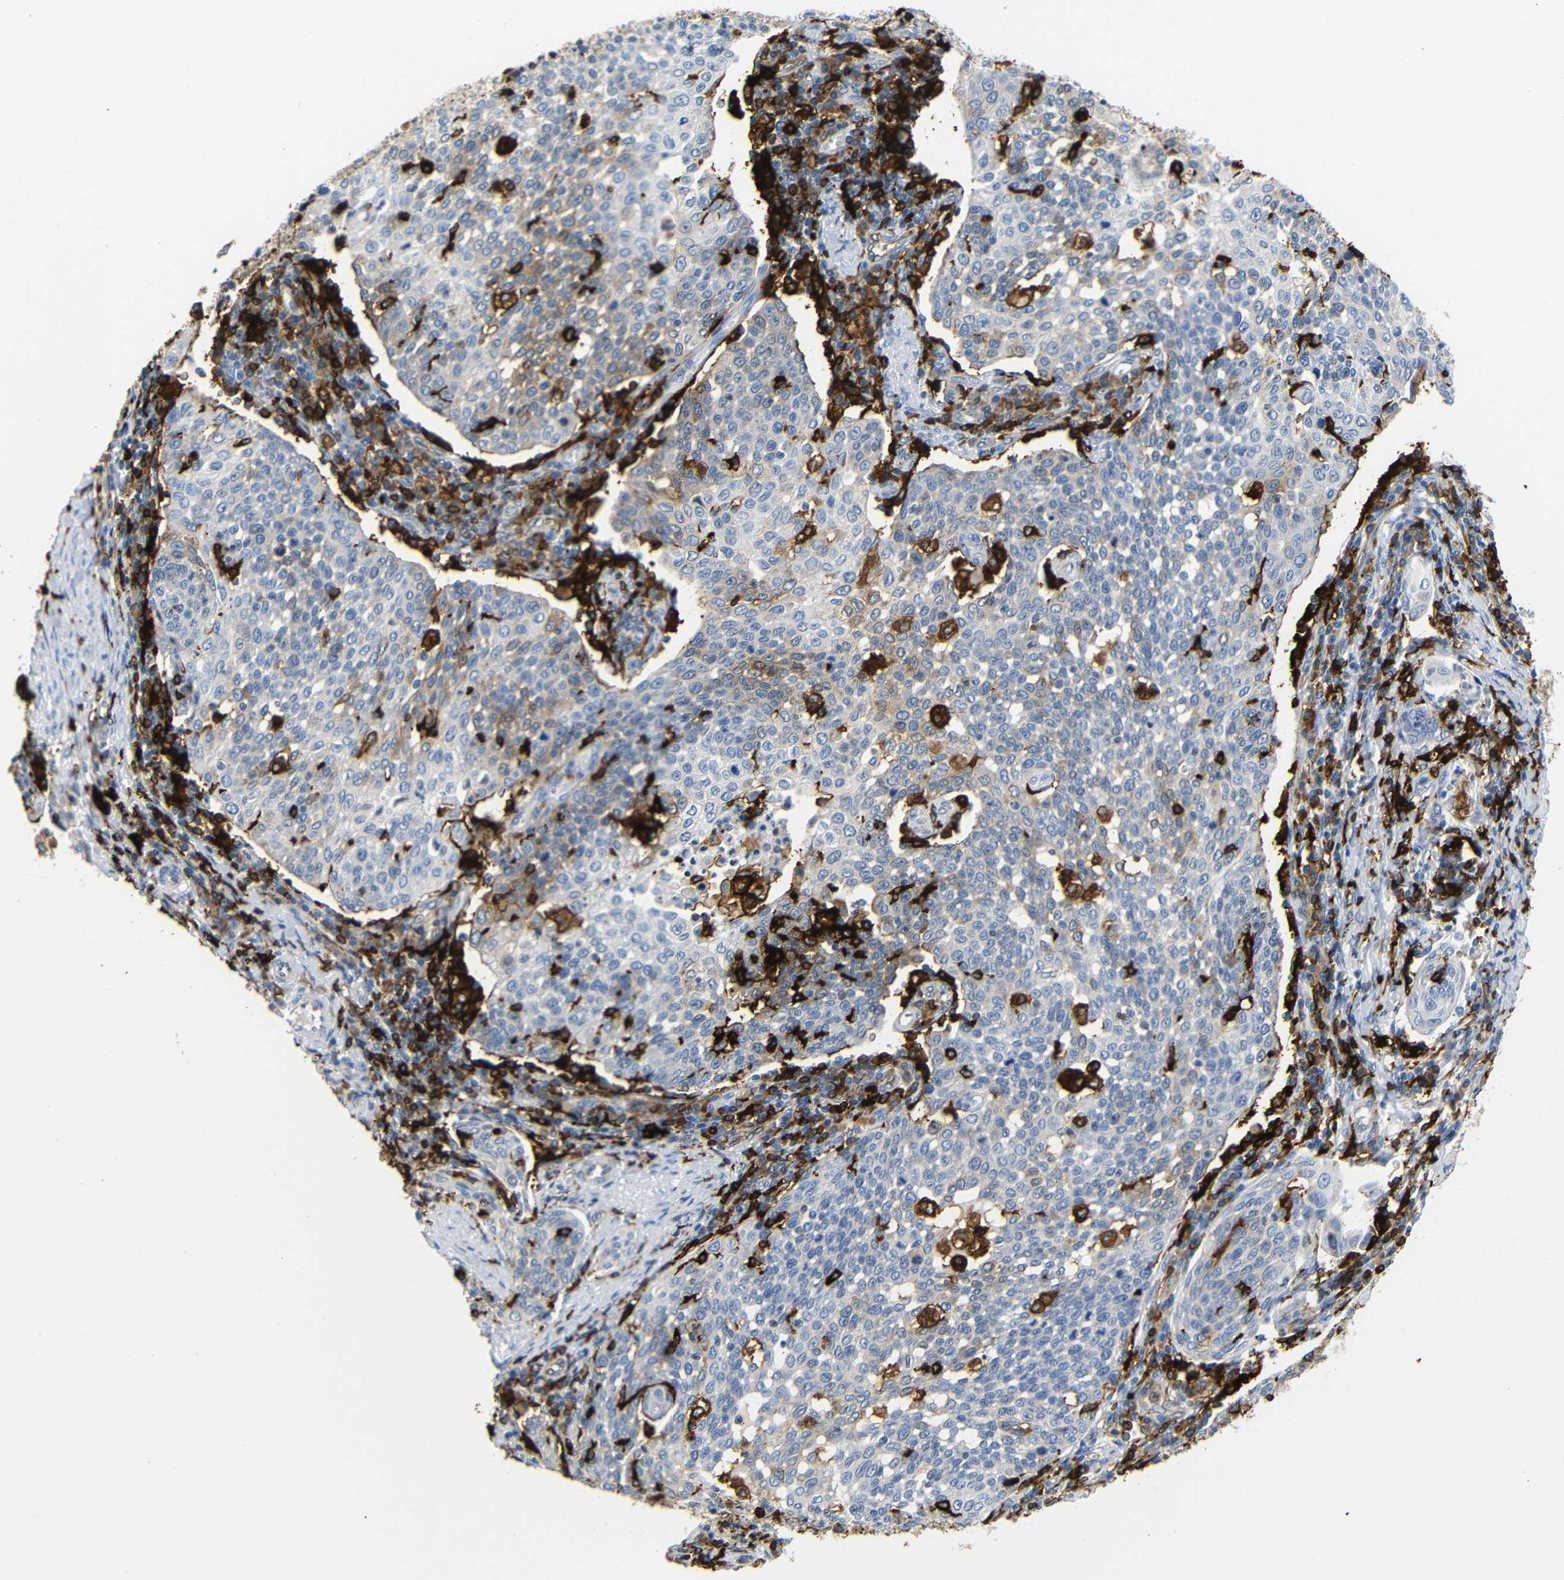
{"staining": {"intensity": "moderate", "quantity": "<25%", "location": "cytoplasmic/membranous"}, "tissue": "cervical cancer", "cell_type": "Tumor cells", "image_type": "cancer", "snomed": [{"axis": "morphology", "description": "Squamous cell carcinoma, NOS"}, {"axis": "topography", "description": "Cervix"}], "caption": "There is low levels of moderate cytoplasmic/membranous expression in tumor cells of cervical cancer (squamous cell carcinoma), as demonstrated by immunohistochemical staining (brown color).", "gene": "HLA-DQB1", "patient": {"sex": "female", "age": 34}}